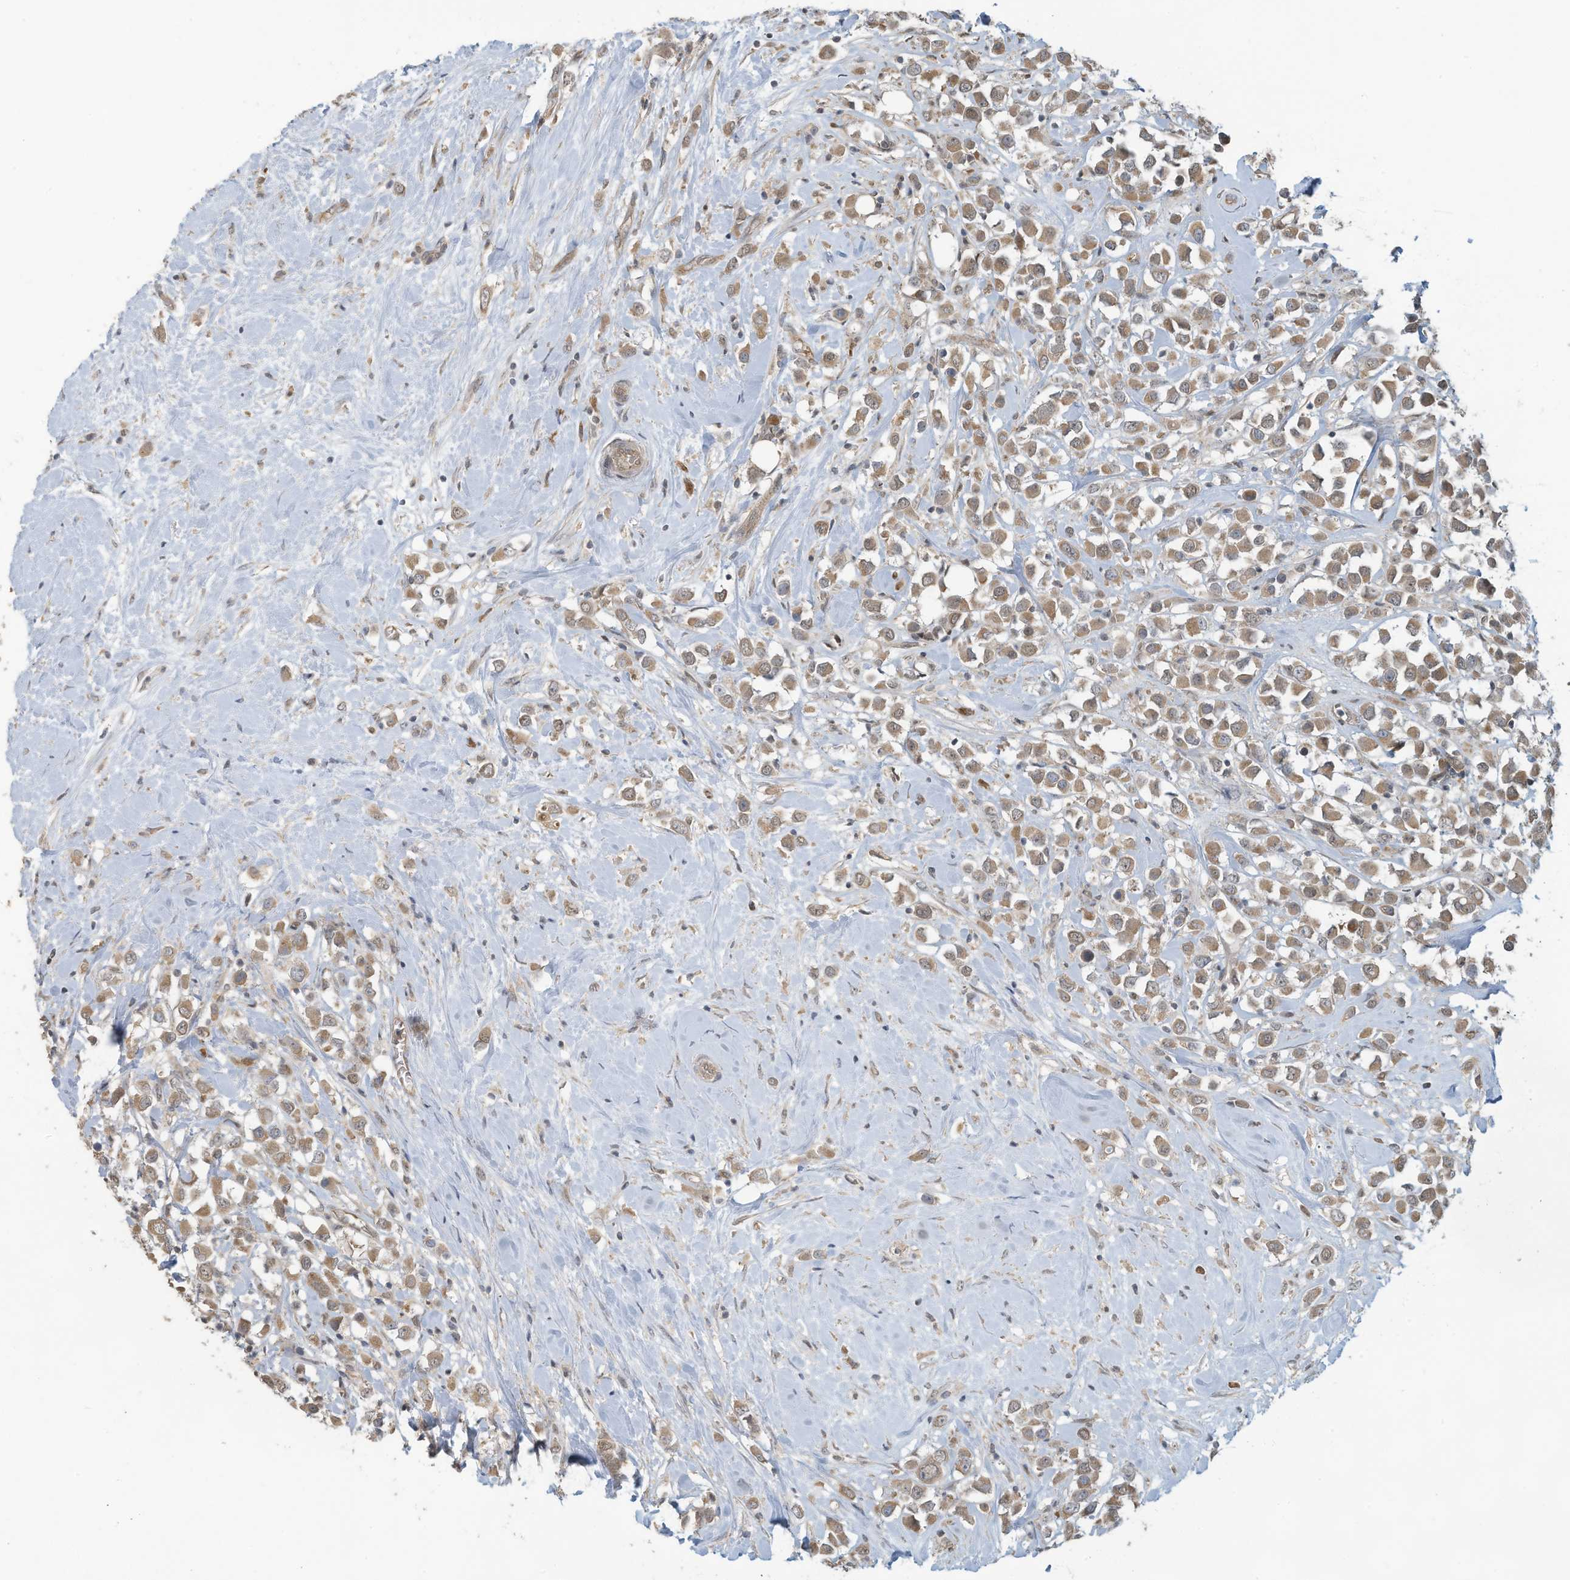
{"staining": {"intensity": "moderate", "quantity": ">75%", "location": "cytoplasmic/membranous"}, "tissue": "breast cancer", "cell_type": "Tumor cells", "image_type": "cancer", "snomed": [{"axis": "morphology", "description": "Duct carcinoma"}, {"axis": "topography", "description": "Breast"}], "caption": "IHC (DAB (3,3'-diaminobenzidine)) staining of human breast cancer shows moderate cytoplasmic/membranous protein positivity in approximately >75% of tumor cells.", "gene": "ERI2", "patient": {"sex": "female", "age": 61}}